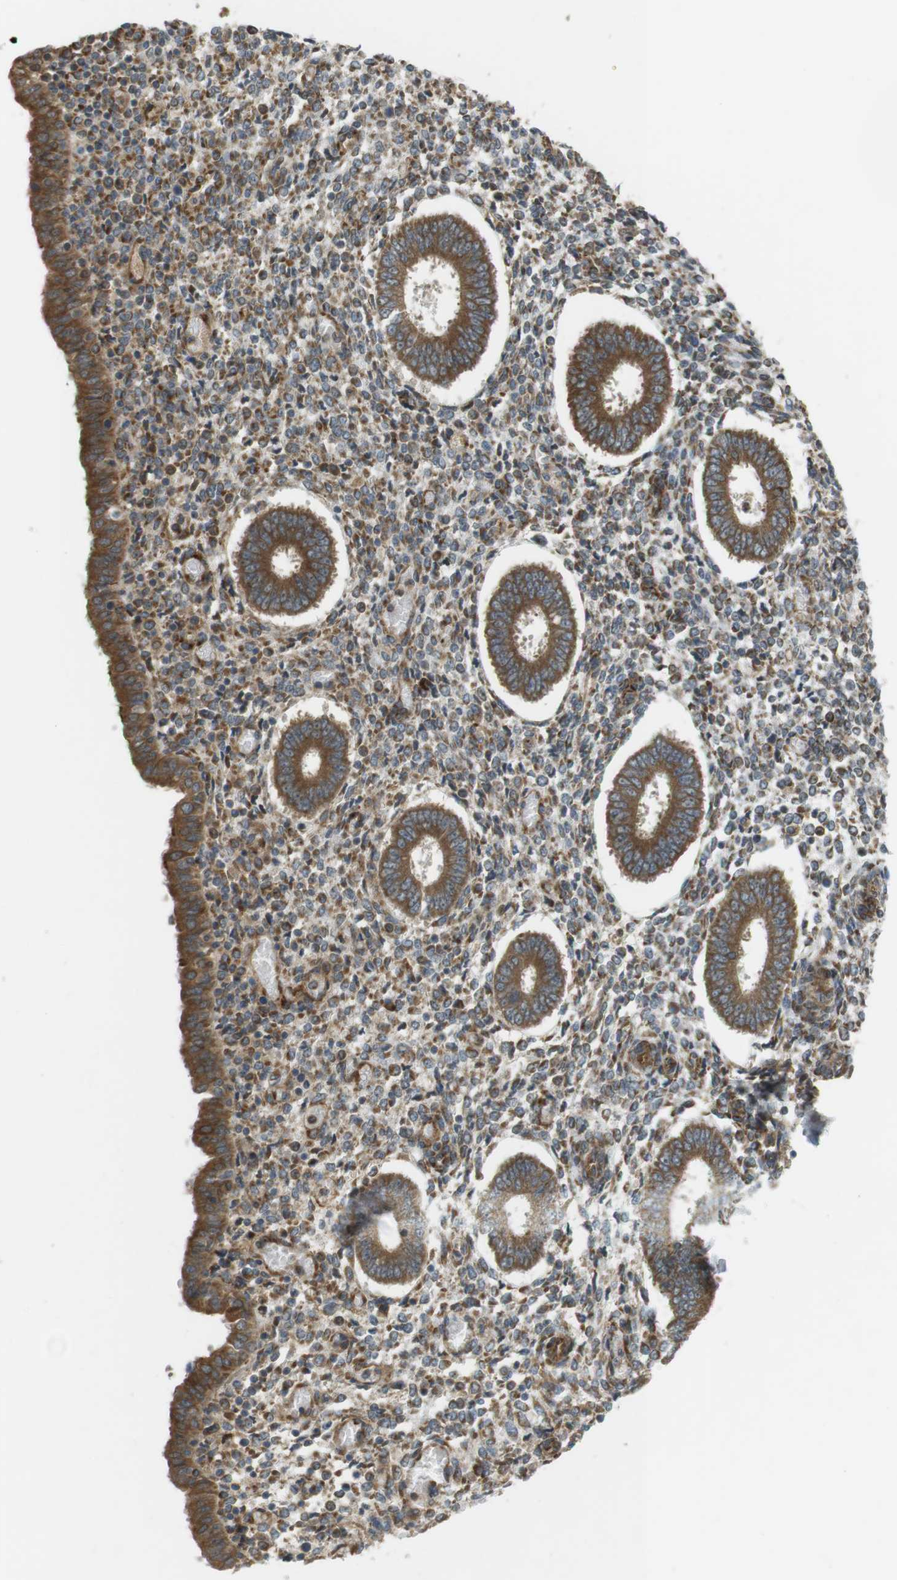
{"staining": {"intensity": "strong", "quantity": "25%-75%", "location": "cytoplasmic/membranous"}, "tissue": "endometrium", "cell_type": "Cells in endometrial stroma", "image_type": "normal", "snomed": [{"axis": "morphology", "description": "Normal tissue, NOS"}, {"axis": "topography", "description": "Endometrium"}], "caption": "The micrograph displays immunohistochemical staining of normal endometrium. There is strong cytoplasmic/membranous expression is present in about 25%-75% of cells in endometrial stroma.", "gene": "SLC41A1", "patient": {"sex": "female", "age": 35}}